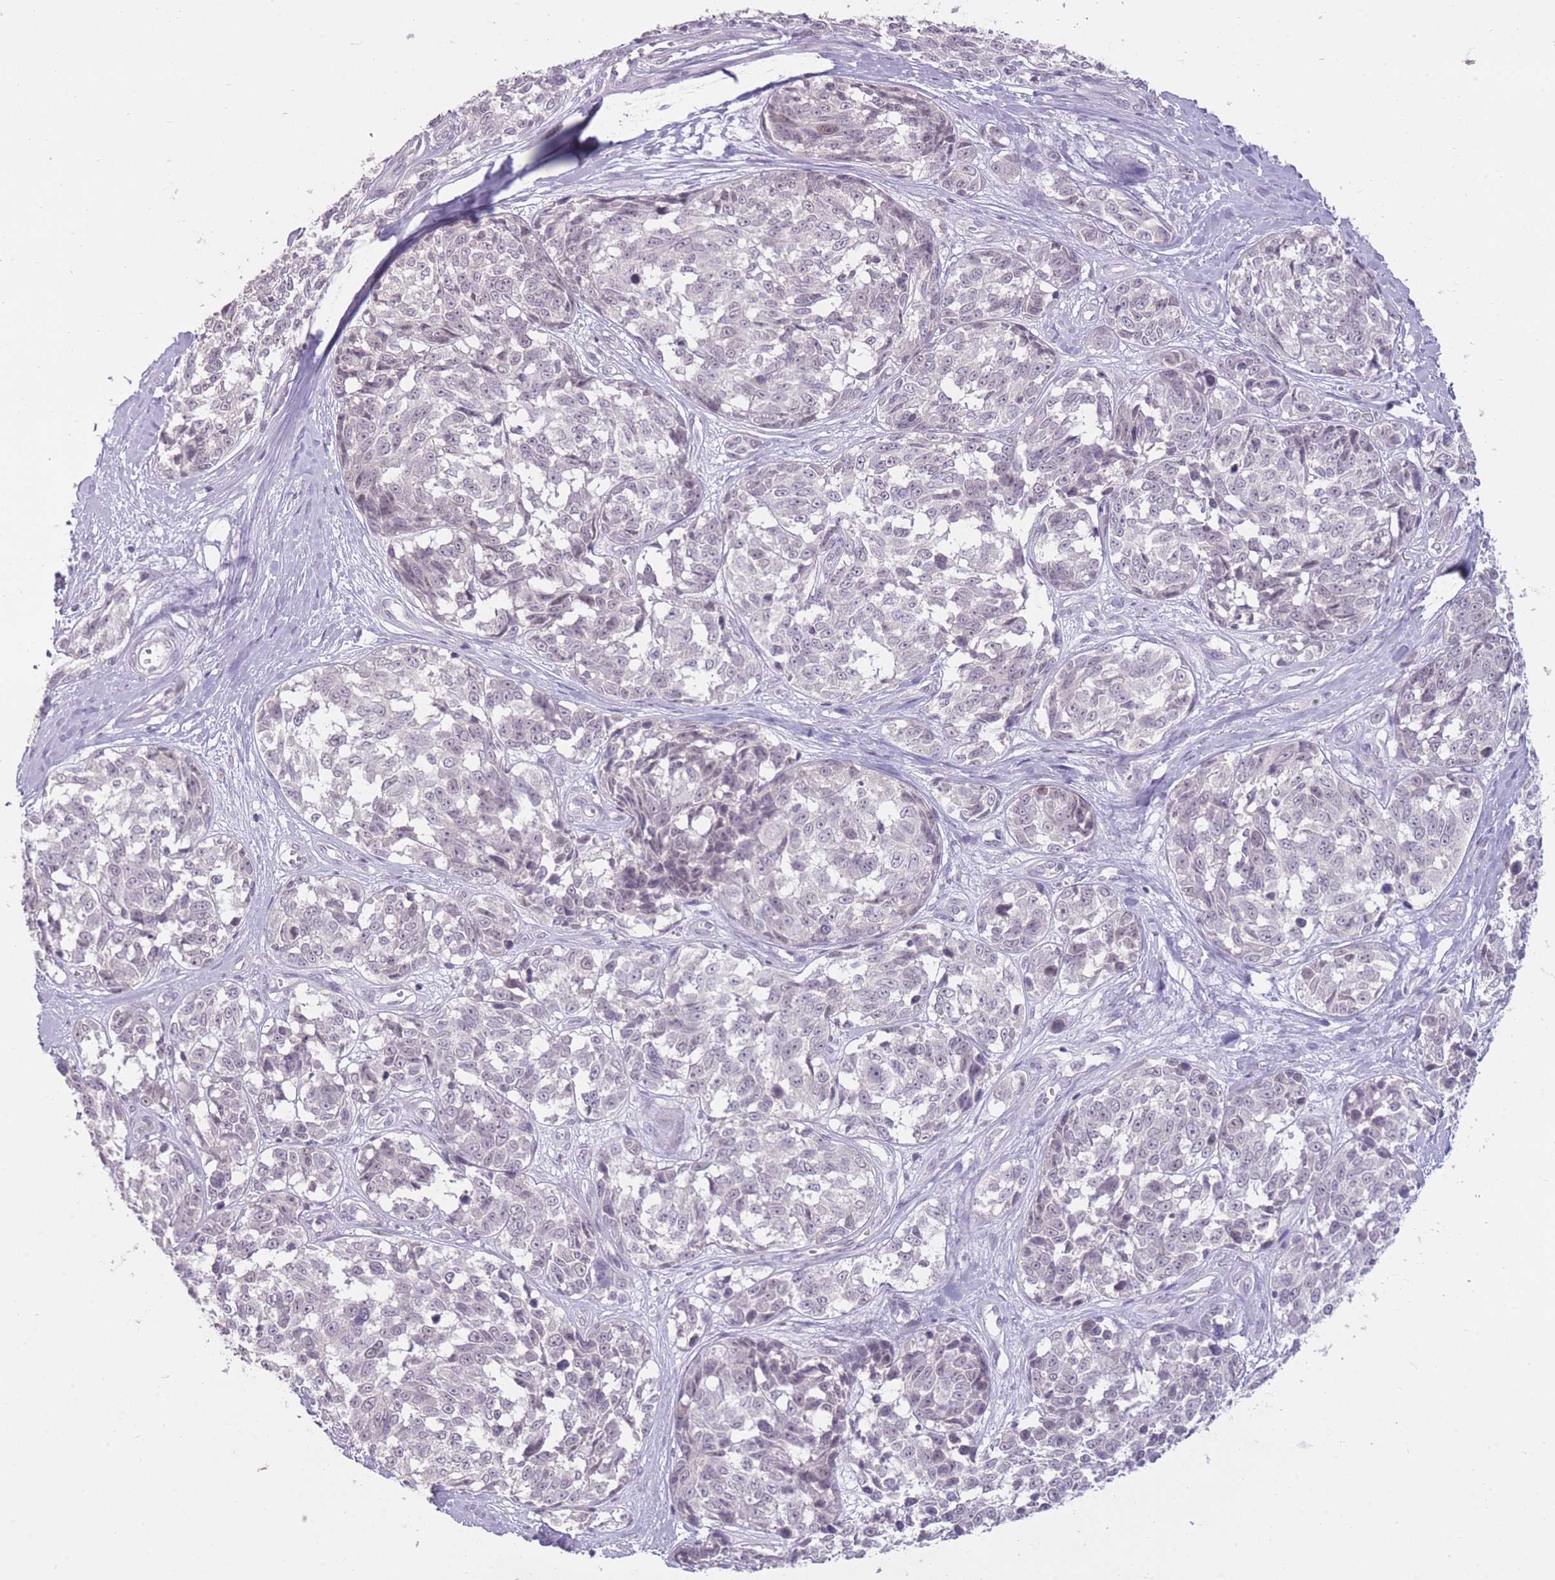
{"staining": {"intensity": "negative", "quantity": "none", "location": "none"}, "tissue": "melanoma", "cell_type": "Tumor cells", "image_type": "cancer", "snomed": [{"axis": "morphology", "description": "Normal tissue, NOS"}, {"axis": "morphology", "description": "Malignant melanoma, NOS"}, {"axis": "topography", "description": "Skin"}], "caption": "Protein analysis of malignant melanoma demonstrates no significant positivity in tumor cells.", "gene": "ZBTB24", "patient": {"sex": "female", "age": 64}}